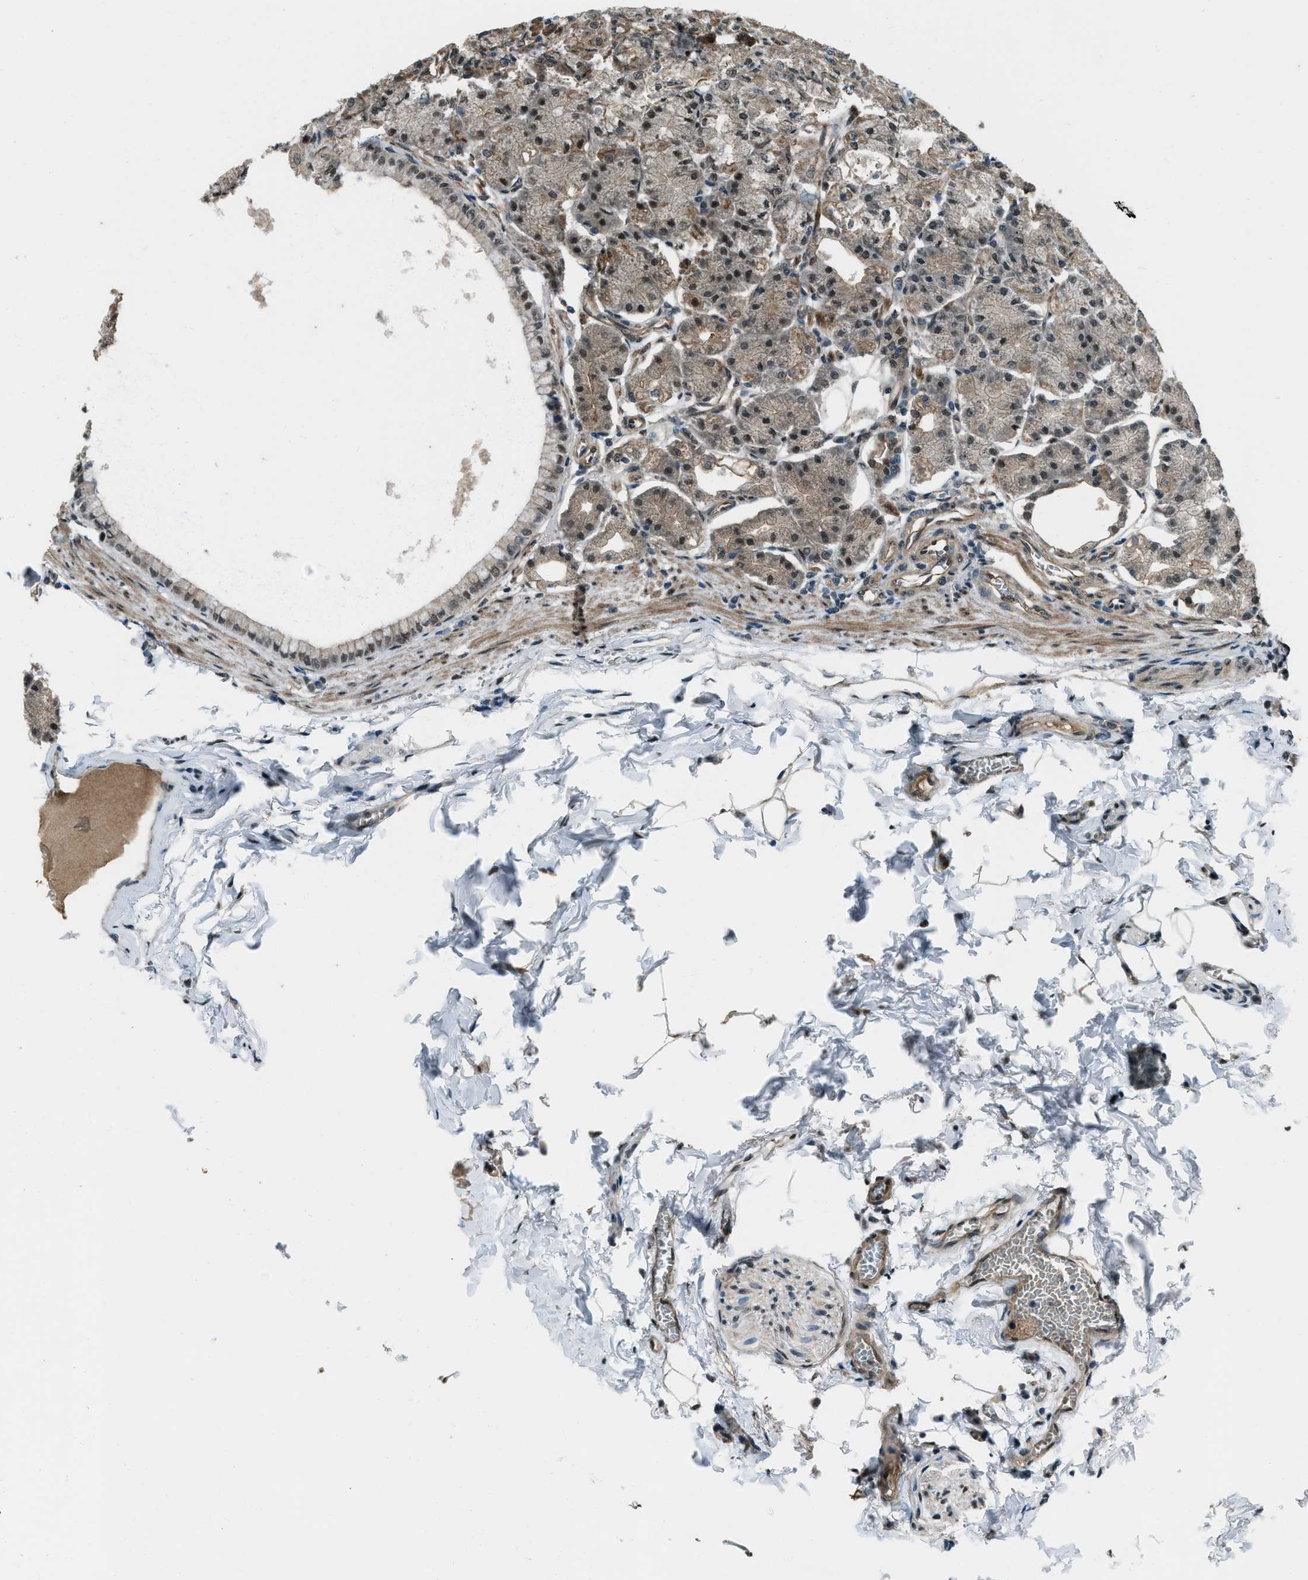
{"staining": {"intensity": "moderate", "quantity": ">75%", "location": "cytoplasmic/membranous,nuclear"}, "tissue": "stomach", "cell_type": "Glandular cells", "image_type": "normal", "snomed": [{"axis": "morphology", "description": "Normal tissue, NOS"}, {"axis": "topography", "description": "Stomach, lower"}], "caption": "Immunohistochemical staining of unremarkable stomach reveals moderate cytoplasmic/membranous,nuclear protein expression in about >75% of glandular cells.", "gene": "SVIL", "patient": {"sex": "male", "age": 71}}